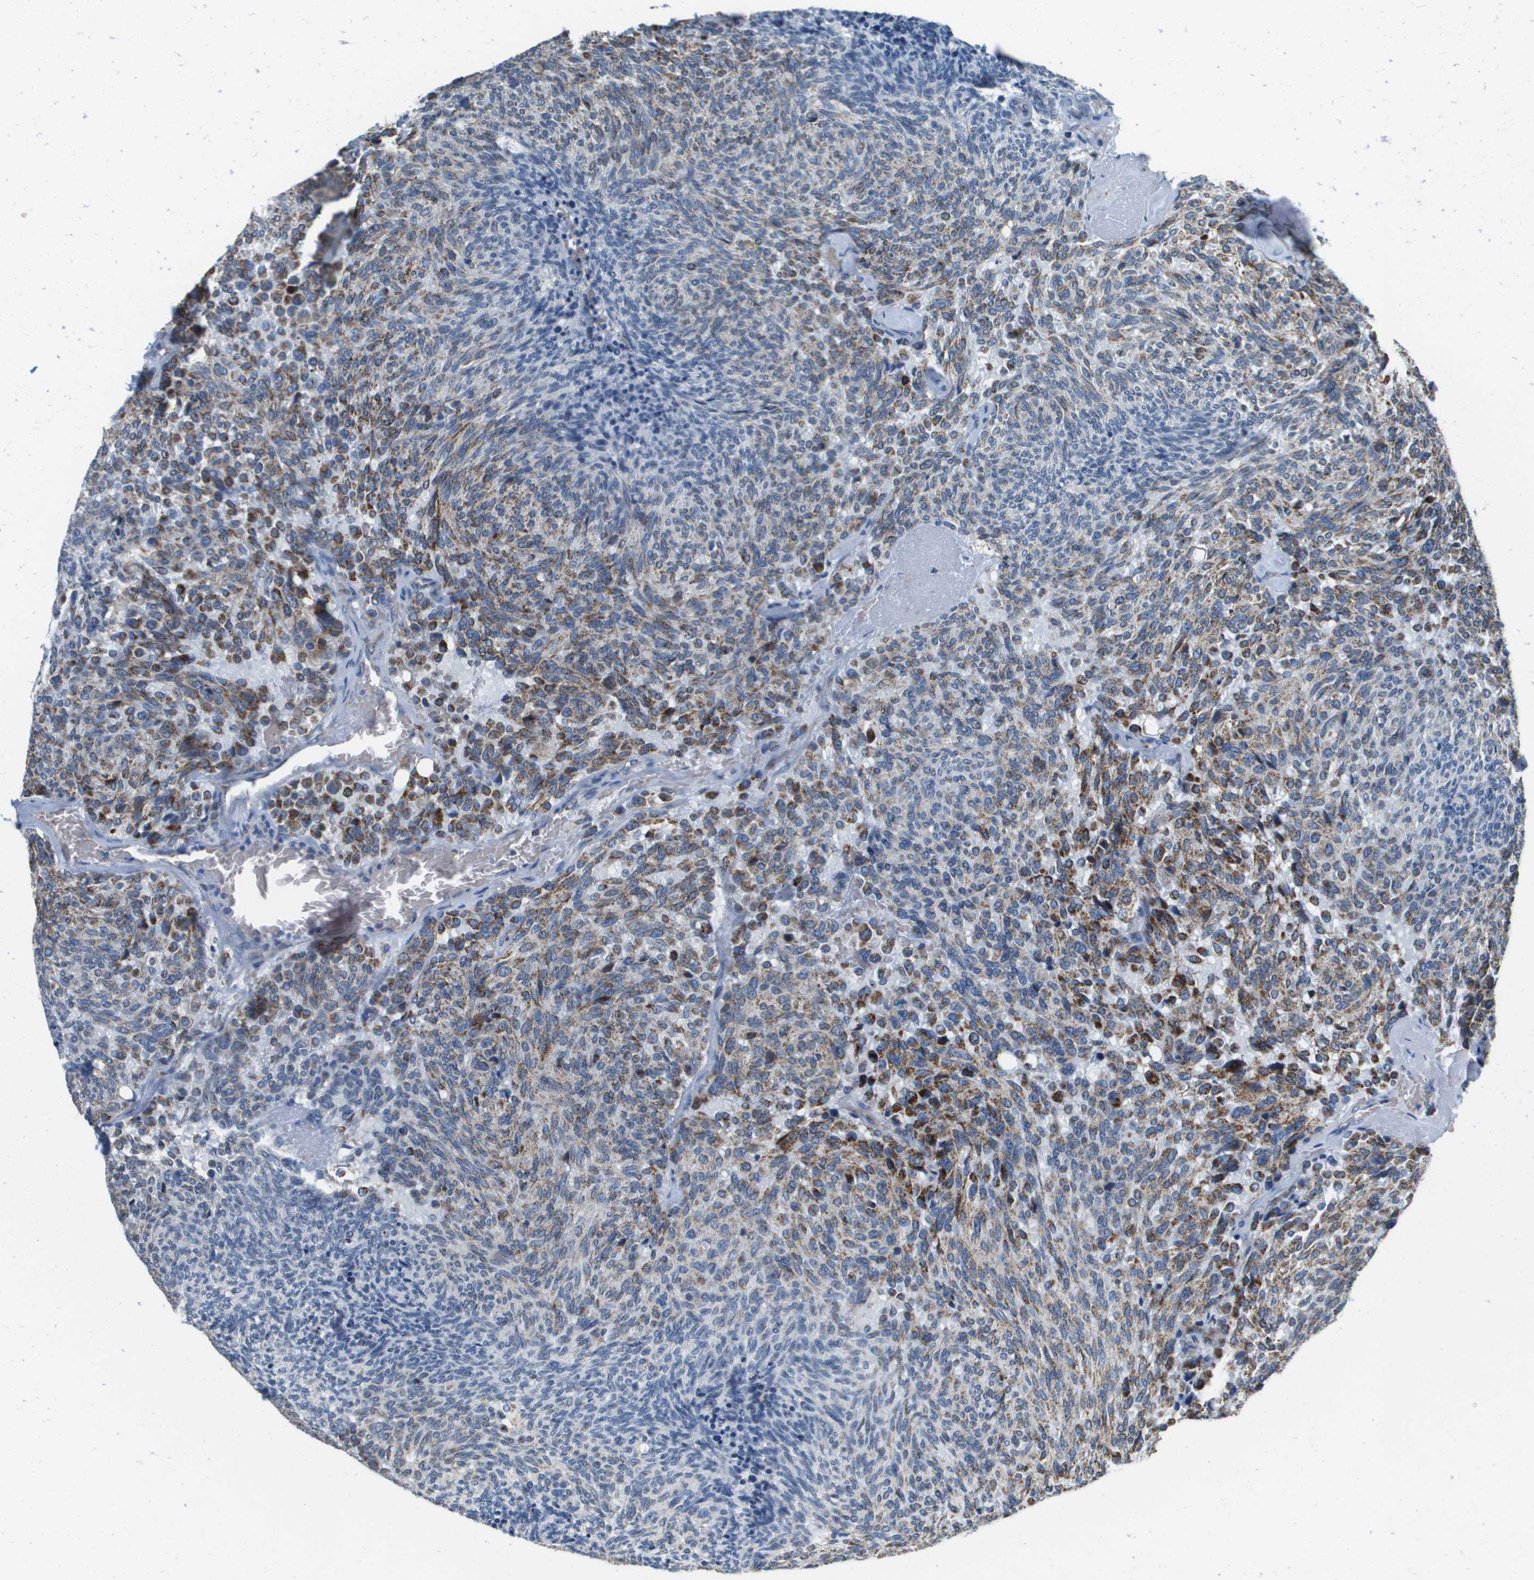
{"staining": {"intensity": "weak", "quantity": "25%-75%", "location": "cytoplasmic/membranous"}, "tissue": "carcinoid", "cell_type": "Tumor cells", "image_type": "cancer", "snomed": [{"axis": "morphology", "description": "Carcinoid, malignant, NOS"}, {"axis": "topography", "description": "Pancreas"}], "caption": "Human carcinoid (malignant) stained with a brown dye exhibits weak cytoplasmic/membranous positive positivity in about 25%-75% of tumor cells.", "gene": "ATP5F1B", "patient": {"sex": "female", "age": 54}}